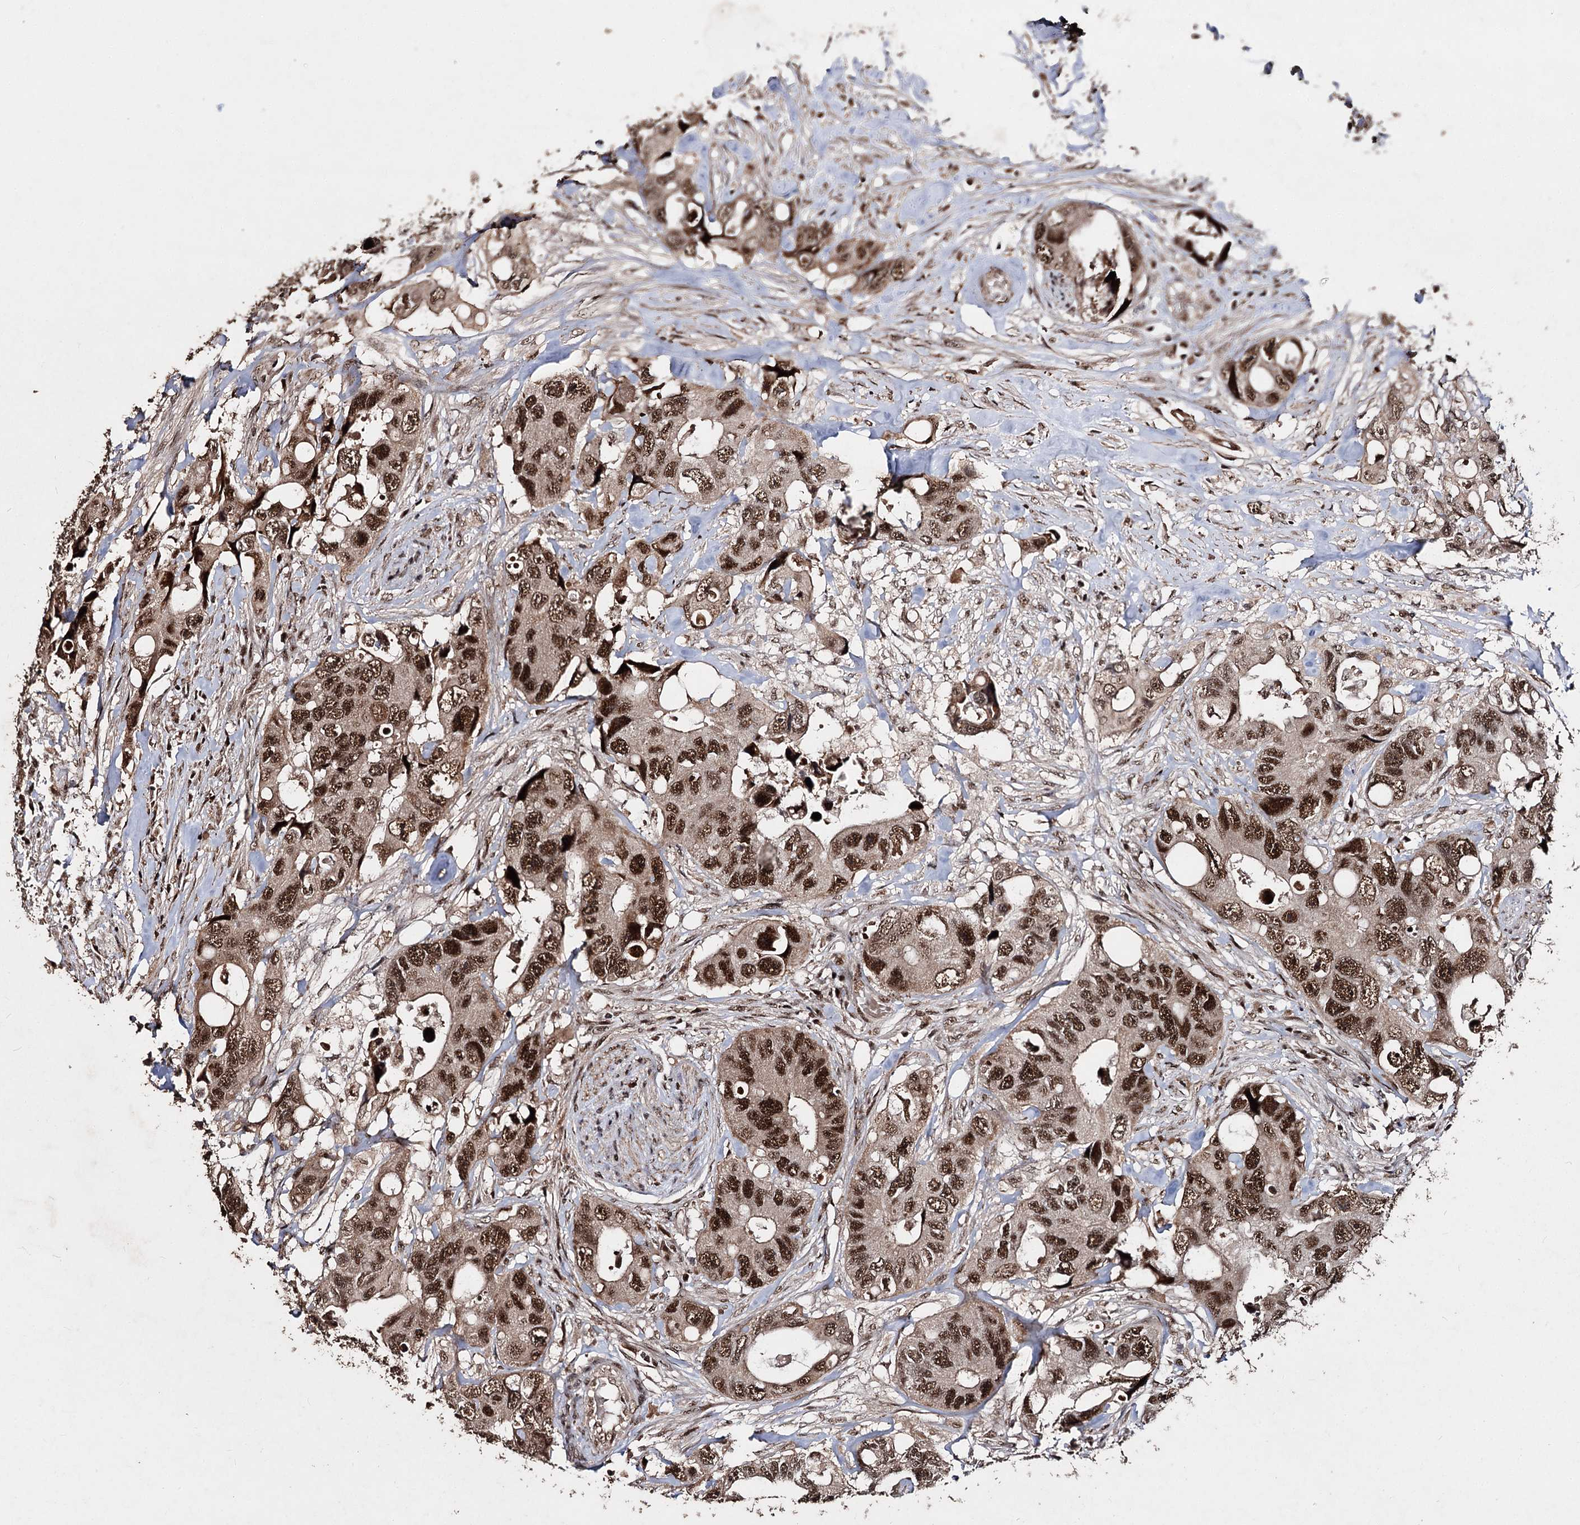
{"staining": {"intensity": "strong", "quantity": ">75%", "location": "nuclear"}, "tissue": "colorectal cancer", "cell_type": "Tumor cells", "image_type": "cancer", "snomed": [{"axis": "morphology", "description": "Adenocarcinoma, NOS"}, {"axis": "topography", "description": "Rectum"}], "caption": "Colorectal adenocarcinoma was stained to show a protein in brown. There is high levels of strong nuclear staining in about >75% of tumor cells.", "gene": "U2SURP", "patient": {"sex": "male", "age": 57}}